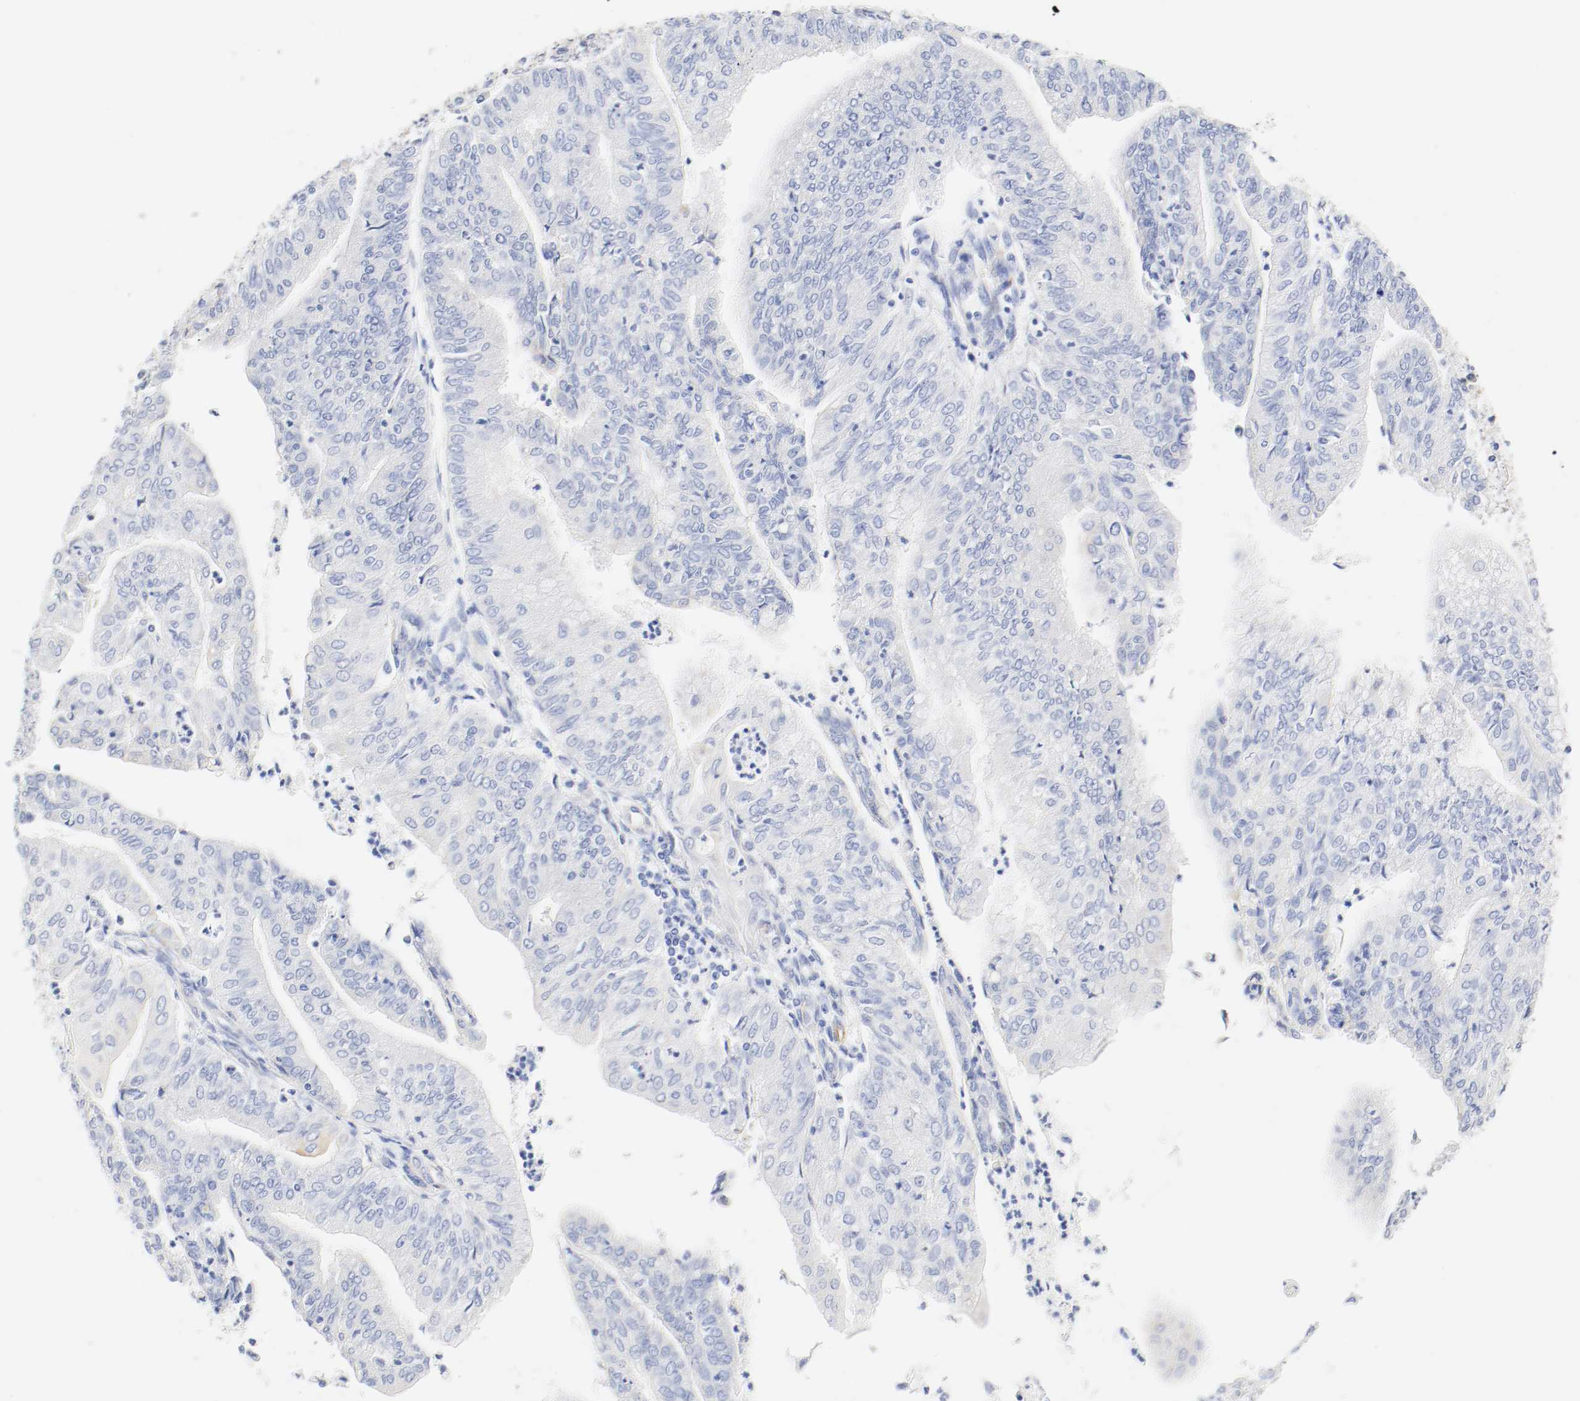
{"staining": {"intensity": "negative", "quantity": "none", "location": "none"}, "tissue": "endometrial cancer", "cell_type": "Tumor cells", "image_type": "cancer", "snomed": [{"axis": "morphology", "description": "Adenocarcinoma, NOS"}, {"axis": "topography", "description": "Endometrium"}], "caption": "Histopathology image shows no protein expression in tumor cells of endometrial cancer (adenocarcinoma) tissue.", "gene": "GIT1", "patient": {"sex": "female", "age": 59}}